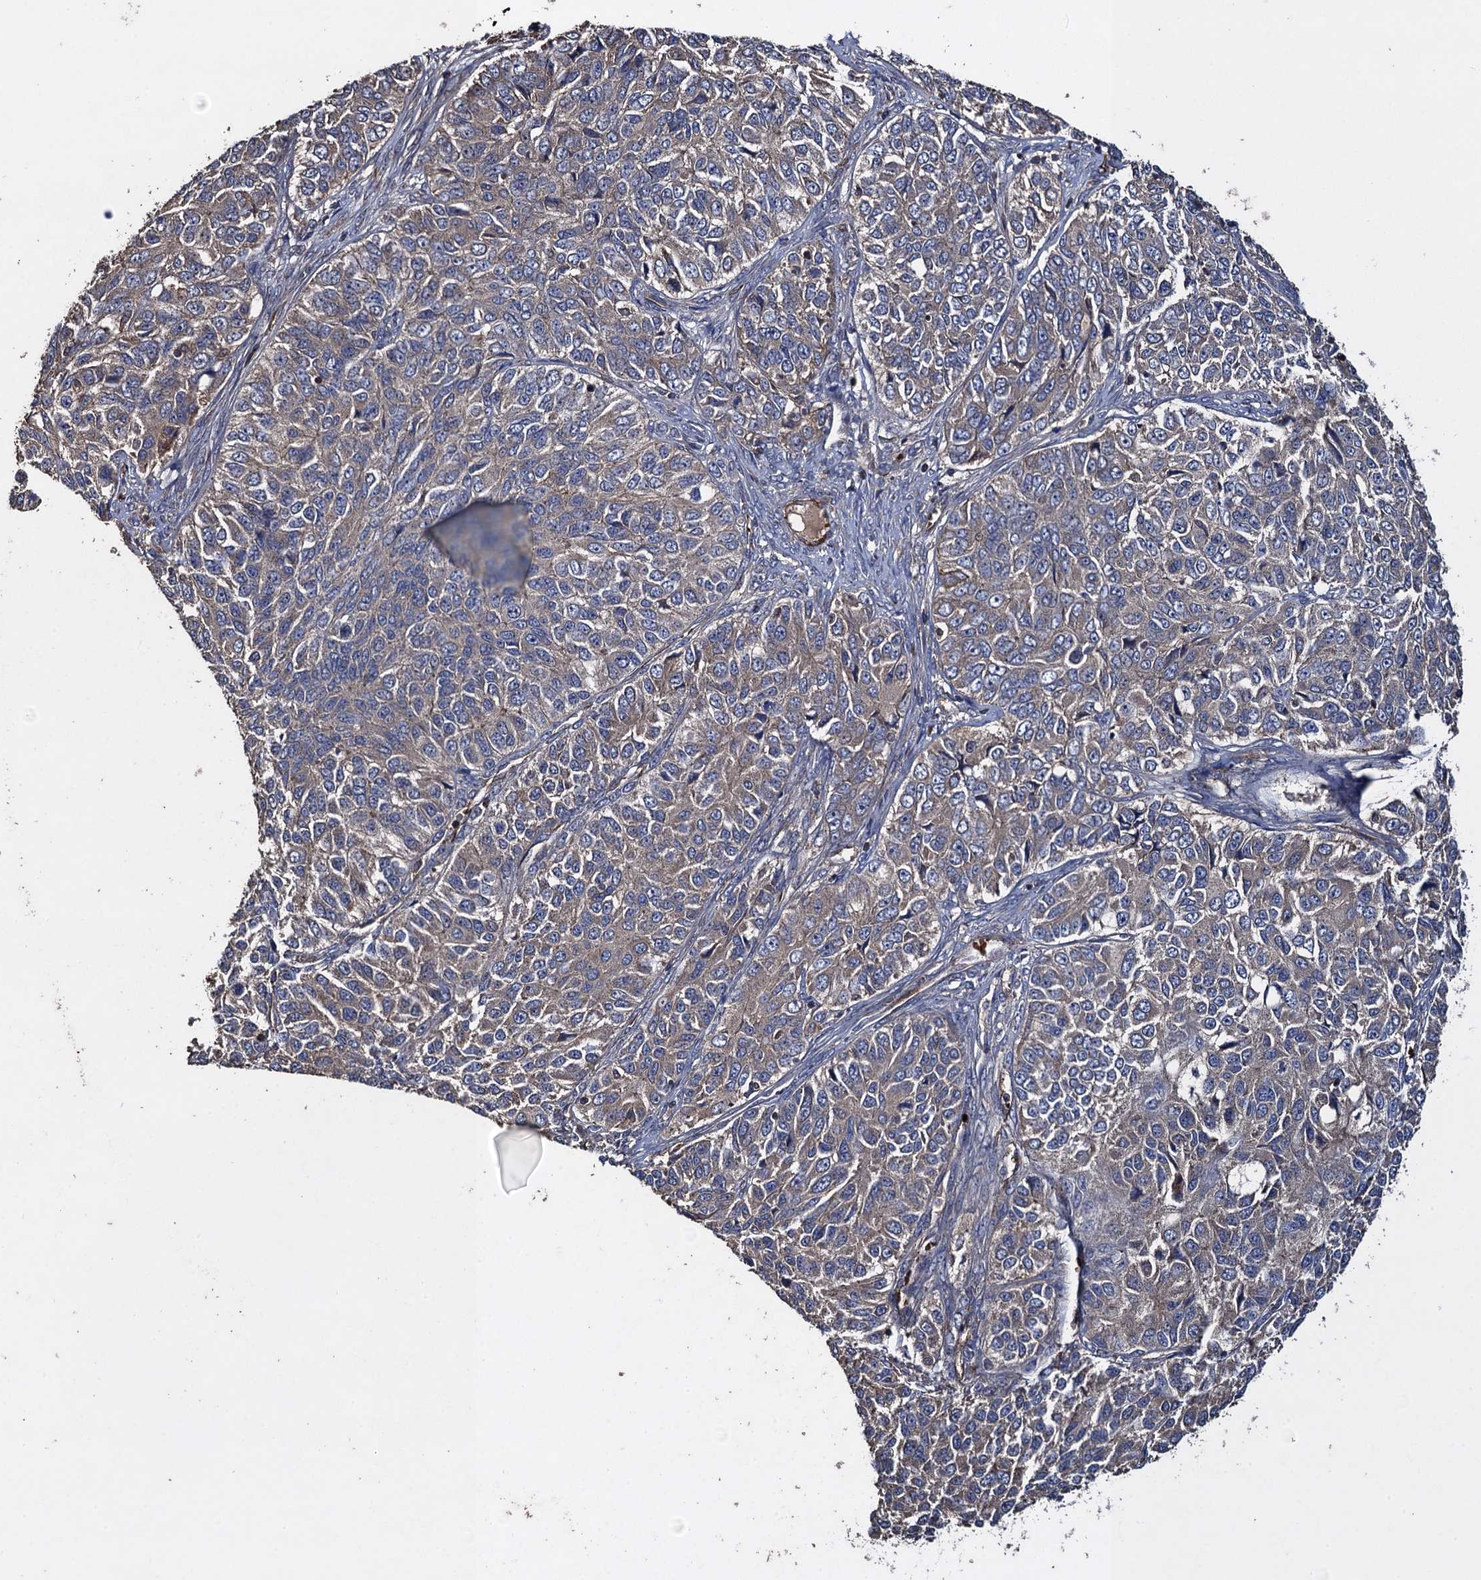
{"staining": {"intensity": "weak", "quantity": "<25%", "location": "cytoplasmic/membranous"}, "tissue": "ovarian cancer", "cell_type": "Tumor cells", "image_type": "cancer", "snomed": [{"axis": "morphology", "description": "Carcinoma, endometroid"}, {"axis": "topography", "description": "Ovary"}], "caption": "Tumor cells are negative for brown protein staining in endometroid carcinoma (ovarian).", "gene": "TXNDC11", "patient": {"sex": "female", "age": 51}}